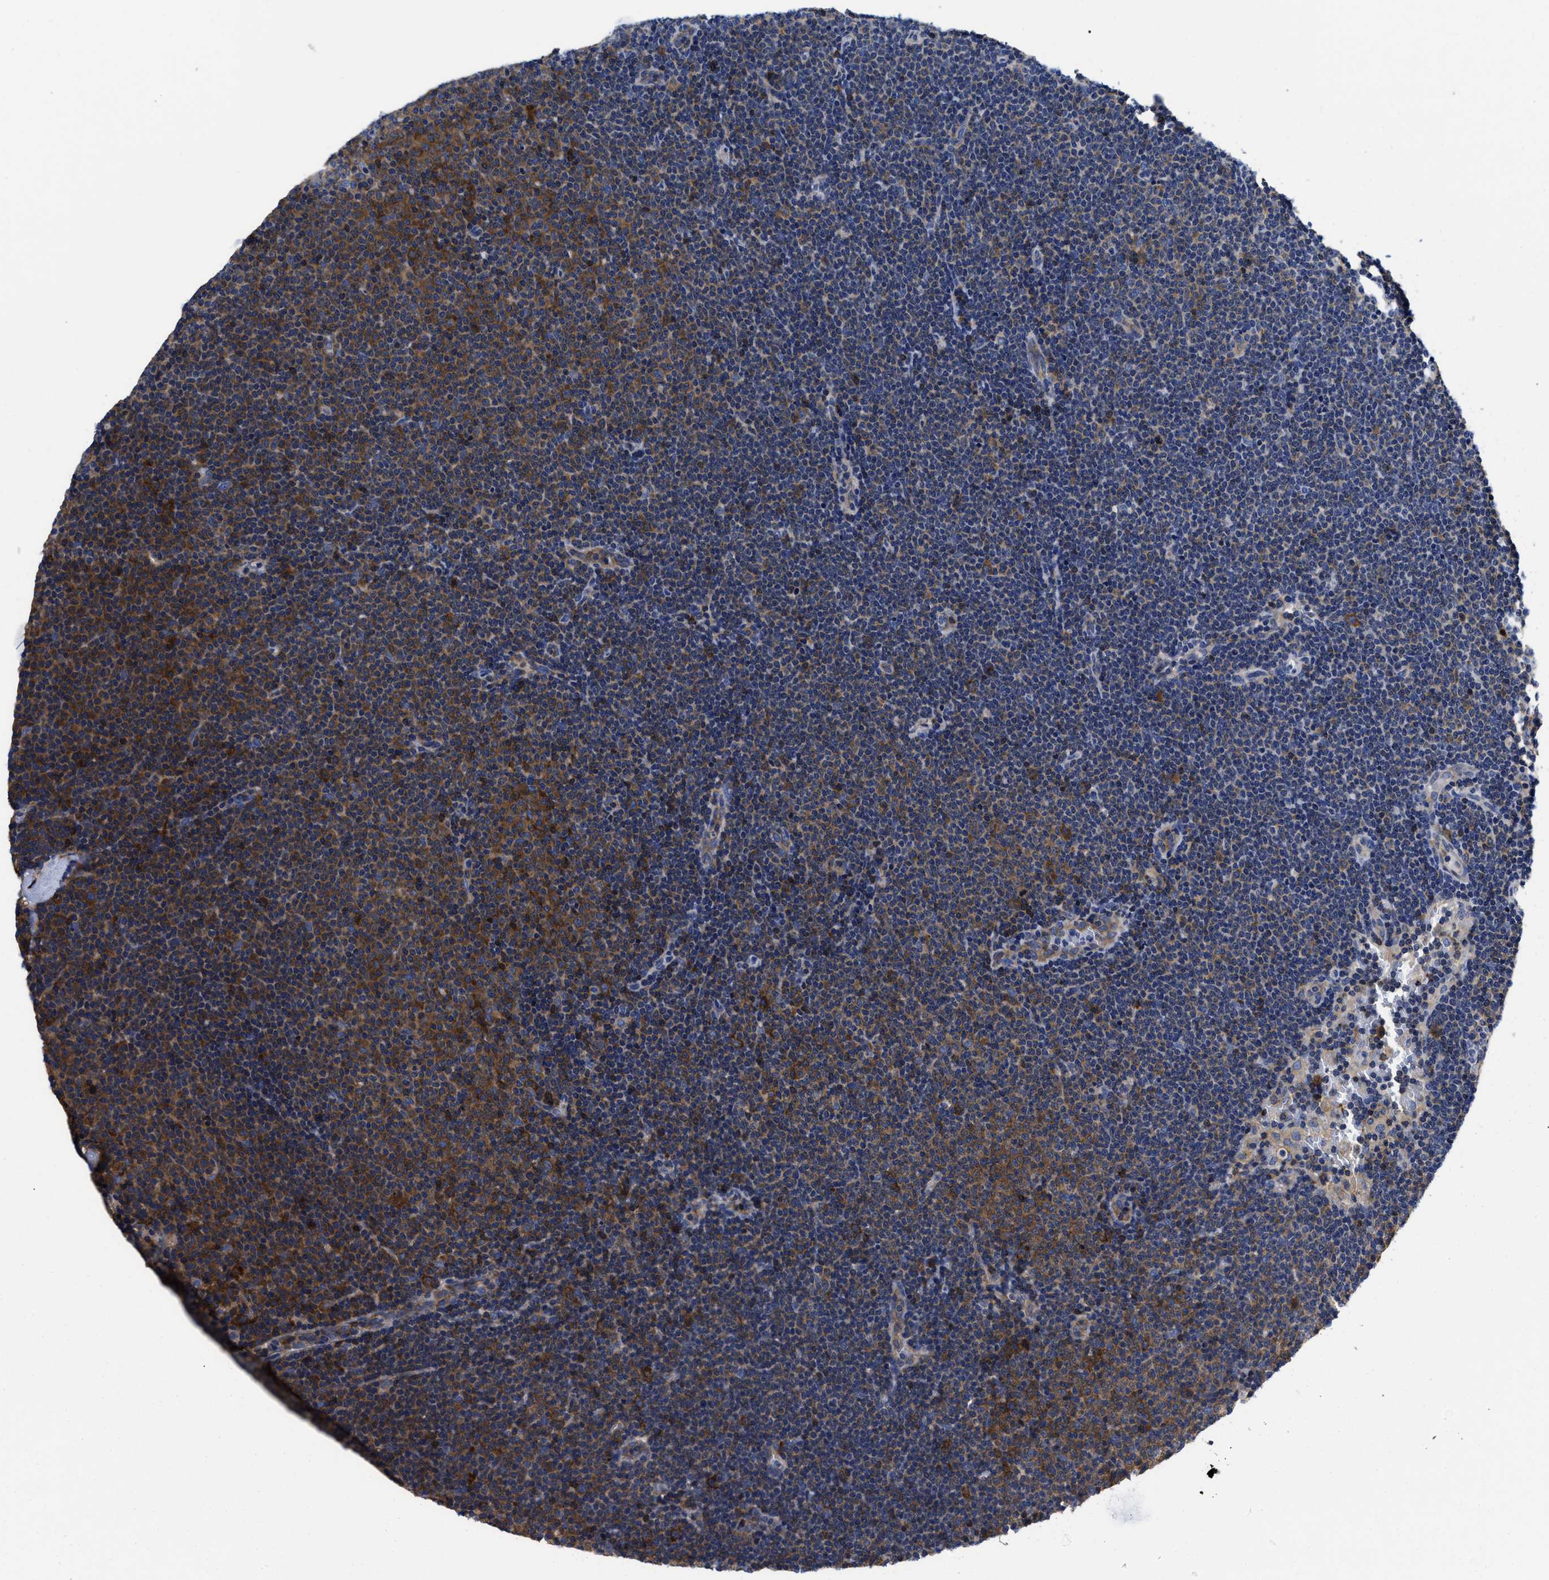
{"staining": {"intensity": "moderate", "quantity": "<25%", "location": "cytoplasmic/membranous"}, "tissue": "lymphoma", "cell_type": "Tumor cells", "image_type": "cancer", "snomed": [{"axis": "morphology", "description": "Malignant lymphoma, non-Hodgkin's type, Low grade"}, {"axis": "topography", "description": "Lymph node"}], "caption": "Lymphoma tissue reveals moderate cytoplasmic/membranous positivity in approximately <25% of tumor cells", "gene": "YARS1", "patient": {"sex": "female", "age": 53}}